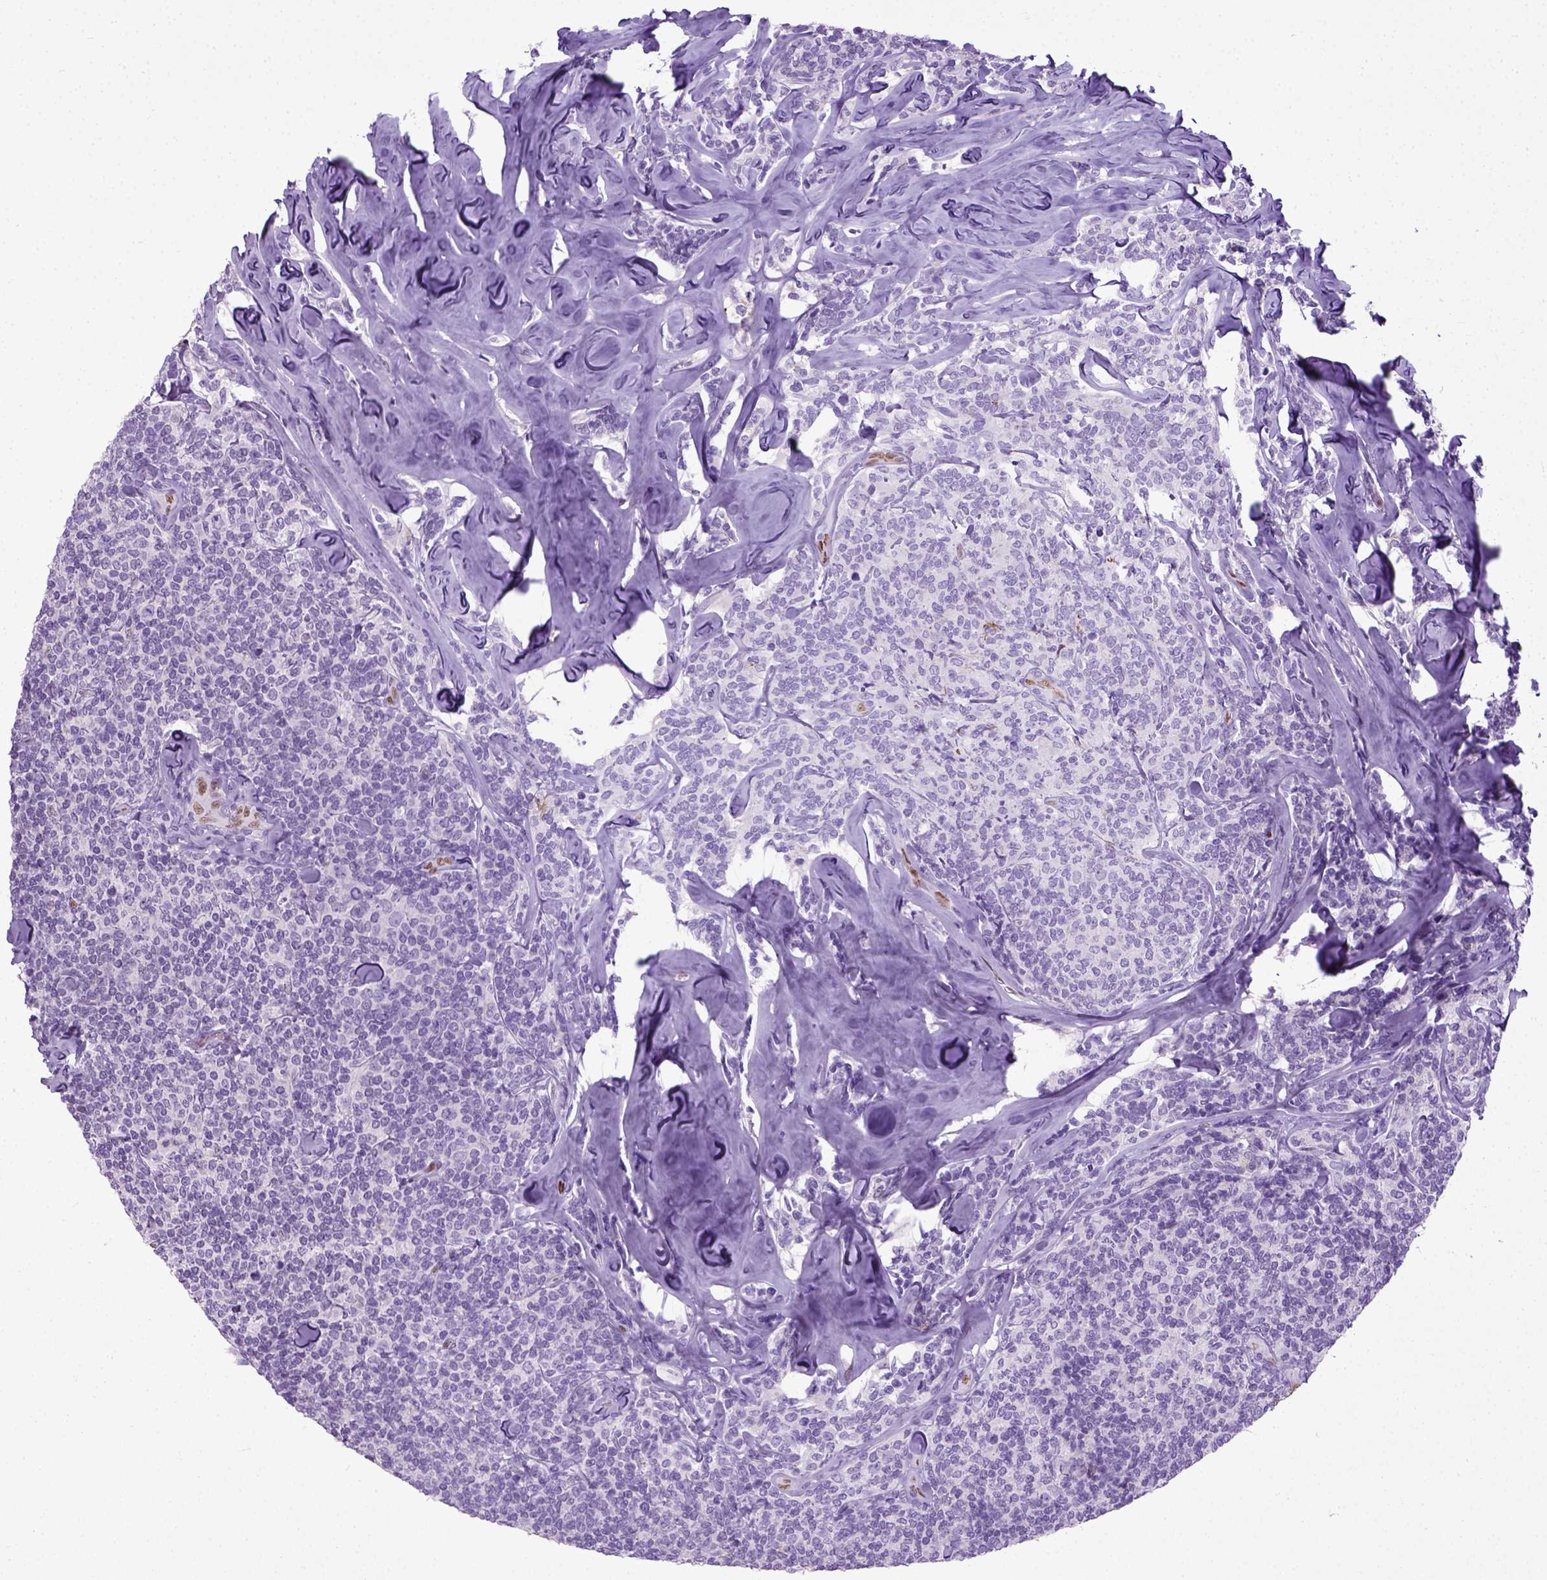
{"staining": {"intensity": "negative", "quantity": "none", "location": "none"}, "tissue": "lymphoma", "cell_type": "Tumor cells", "image_type": "cancer", "snomed": [{"axis": "morphology", "description": "Malignant lymphoma, non-Hodgkin's type, Low grade"}, {"axis": "topography", "description": "Lymph node"}], "caption": "IHC of lymphoma exhibits no staining in tumor cells. (DAB (3,3'-diaminobenzidine) IHC visualized using brightfield microscopy, high magnification).", "gene": "ADAMTS8", "patient": {"sex": "female", "age": 56}}